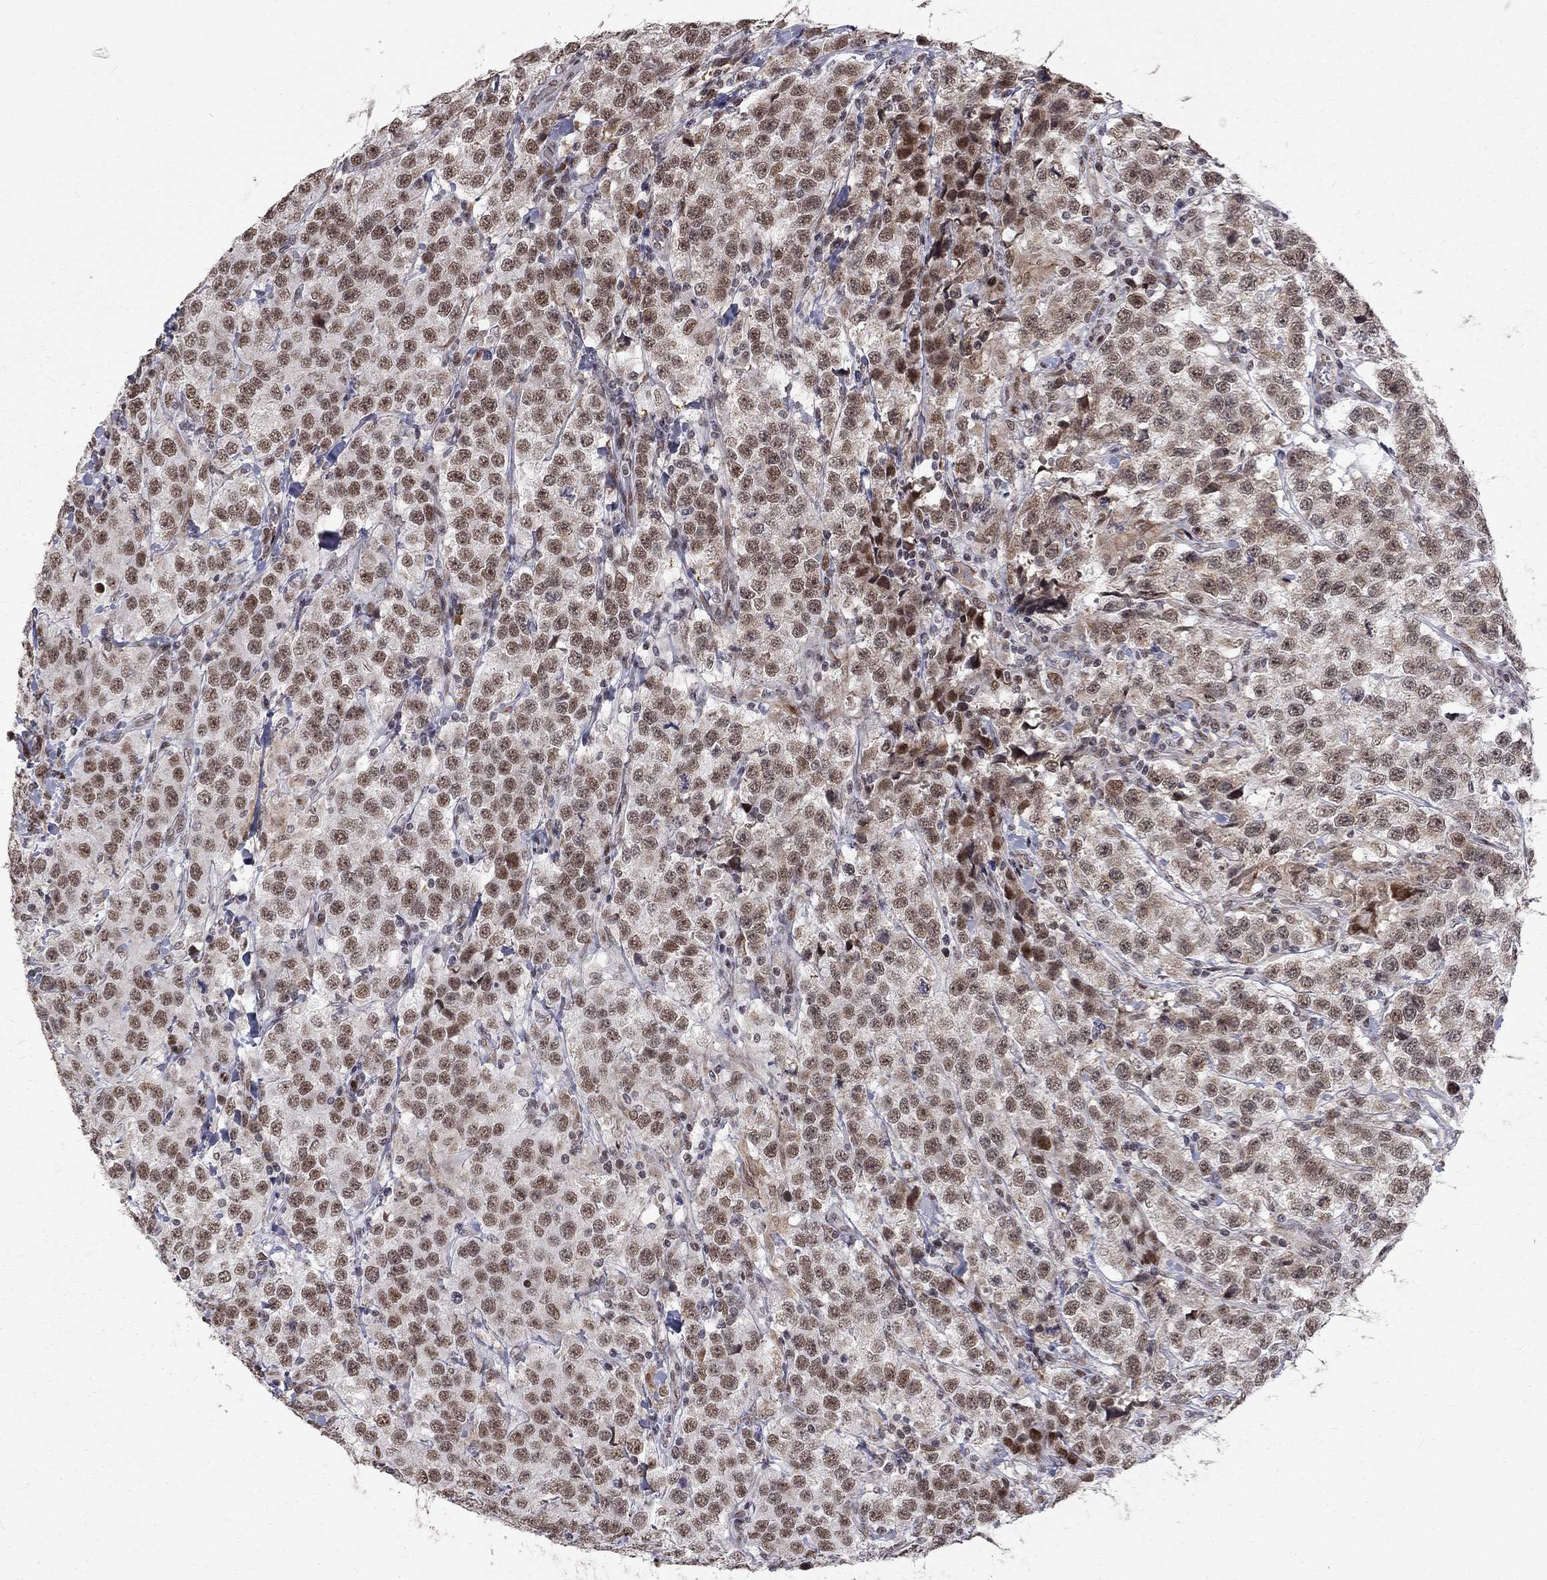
{"staining": {"intensity": "moderate", "quantity": "25%-75%", "location": "nuclear"}, "tissue": "testis cancer", "cell_type": "Tumor cells", "image_type": "cancer", "snomed": [{"axis": "morphology", "description": "Seminoma, NOS"}, {"axis": "topography", "description": "Testis"}], "caption": "High-magnification brightfield microscopy of testis seminoma stained with DAB (brown) and counterstained with hematoxylin (blue). tumor cells exhibit moderate nuclear staining is present in approximately25%-75% of cells.", "gene": "TCEAL1", "patient": {"sex": "male", "age": 59}}